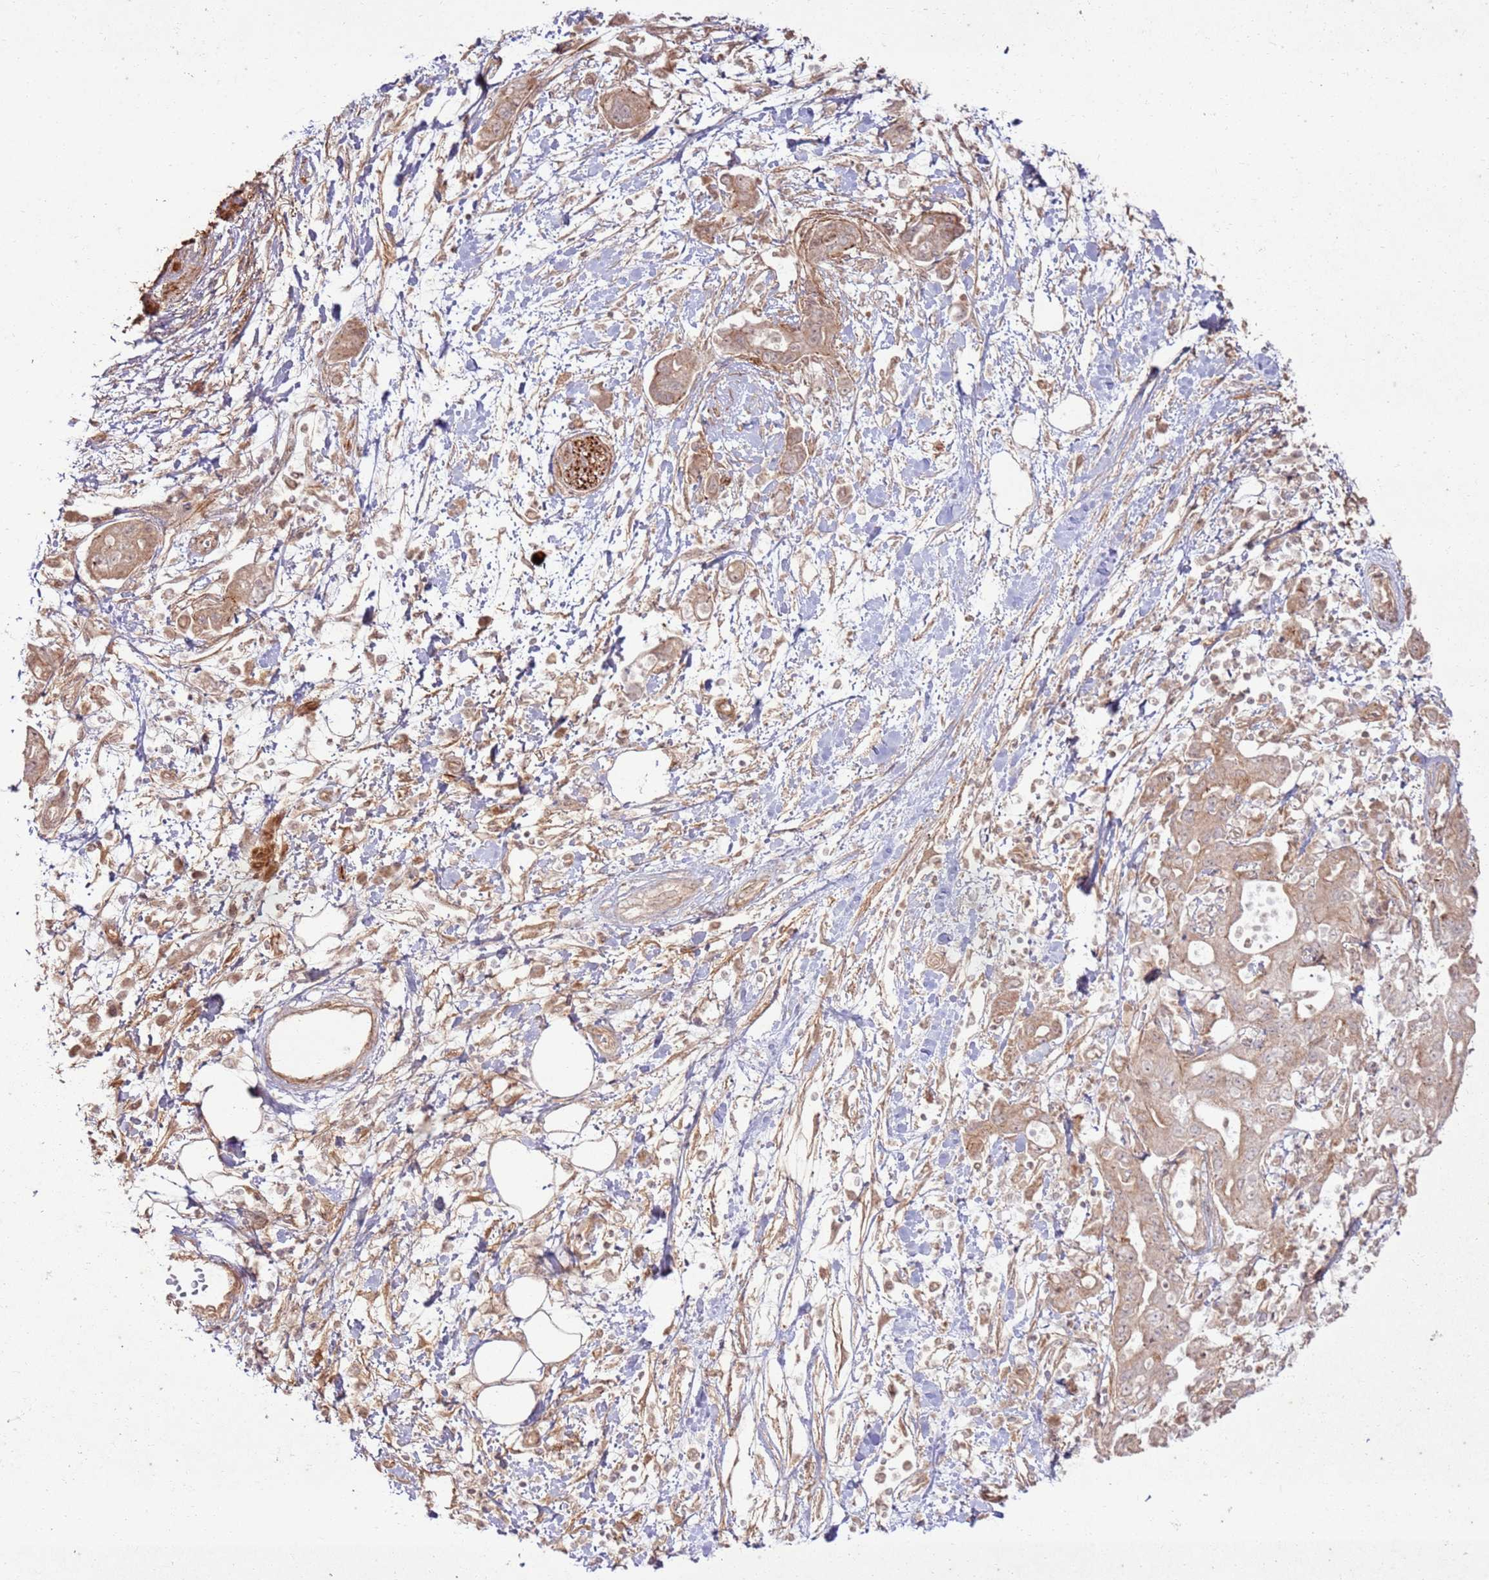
{"staining": {"intensity": "moderate", "quantity": "25%-75%", "location": "cytoplasmic/membranous,nuclear"}, "tissue": "pancreatic cancer", "cell_type": "Tumor cells", "image_type": "cancer", "snomed": [{"axis": "morphology", "description": "Adenocarcinoma, NOS"}, {"axis": "topography", "description": "Pancreas"}], "caption": "Pancreatic cancer (adenocarcinoma) stained with a brown dye shows moderate cytoplasmic/membranous and nuclear positive staining in approximately 25%-75% of tumor cells.", "gene": "ZNF623", "patient": {"sex": "female", "age": 73}}